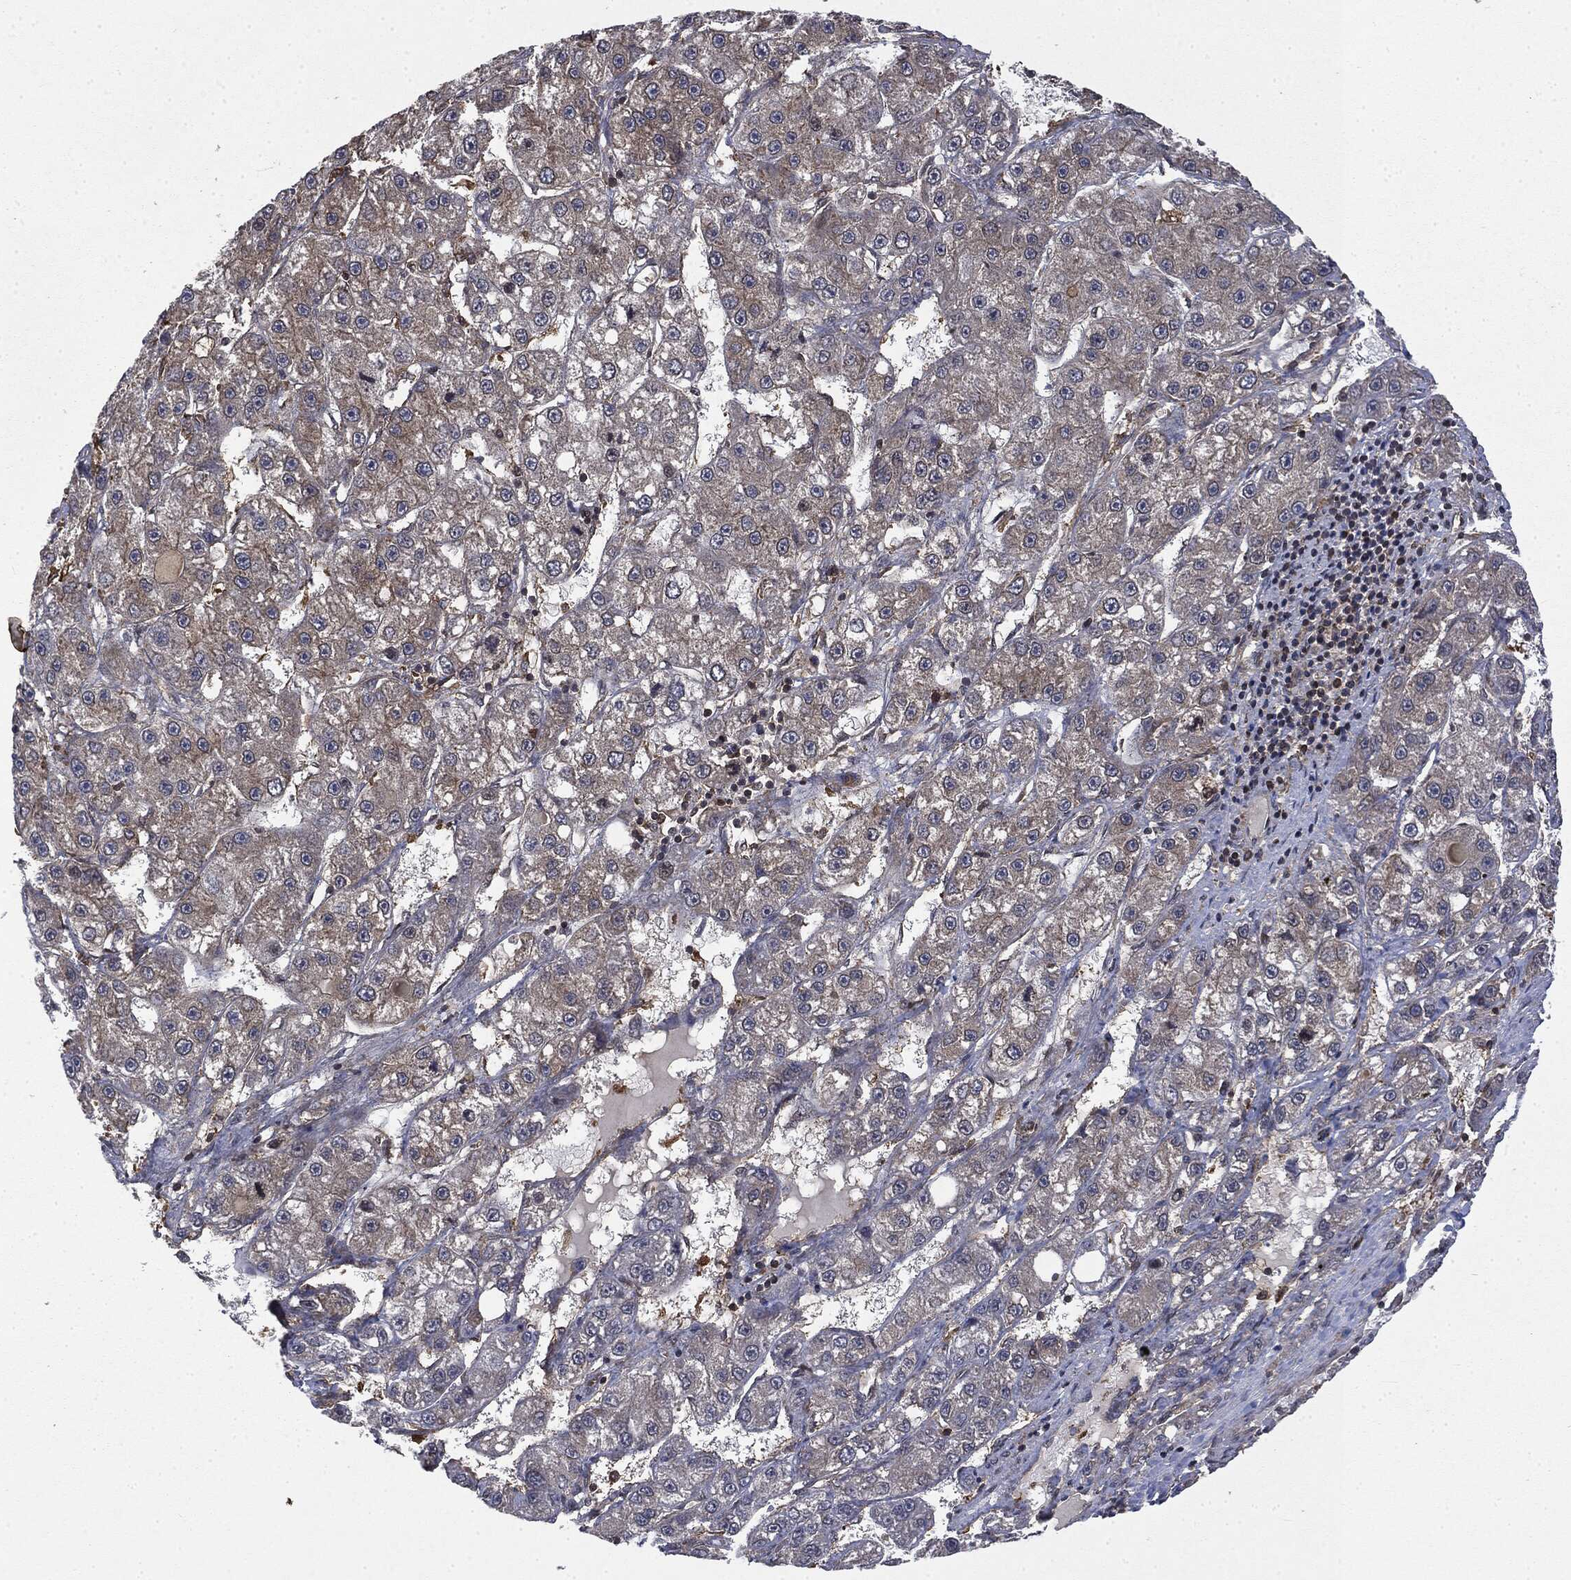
{"staining": {"intensity": "negative", "quantity": "none", "location": "none"}, "tissue": "liver cancer", "cell_type": "Tumor cells", "image_type": "cancer", "snomed": [{"axis": "morphology", "description": "Carcinoma, Hepatocellular, NOS"}, {"axis": "topography", "description": "Liver"}], "caption": "There is no significant staining in tumor cells of hepatocellular carcinoma (liver). Nuclei are stained in blue.", "gene": "SNX5", "patient": {"sex": "female", "age": 65}}